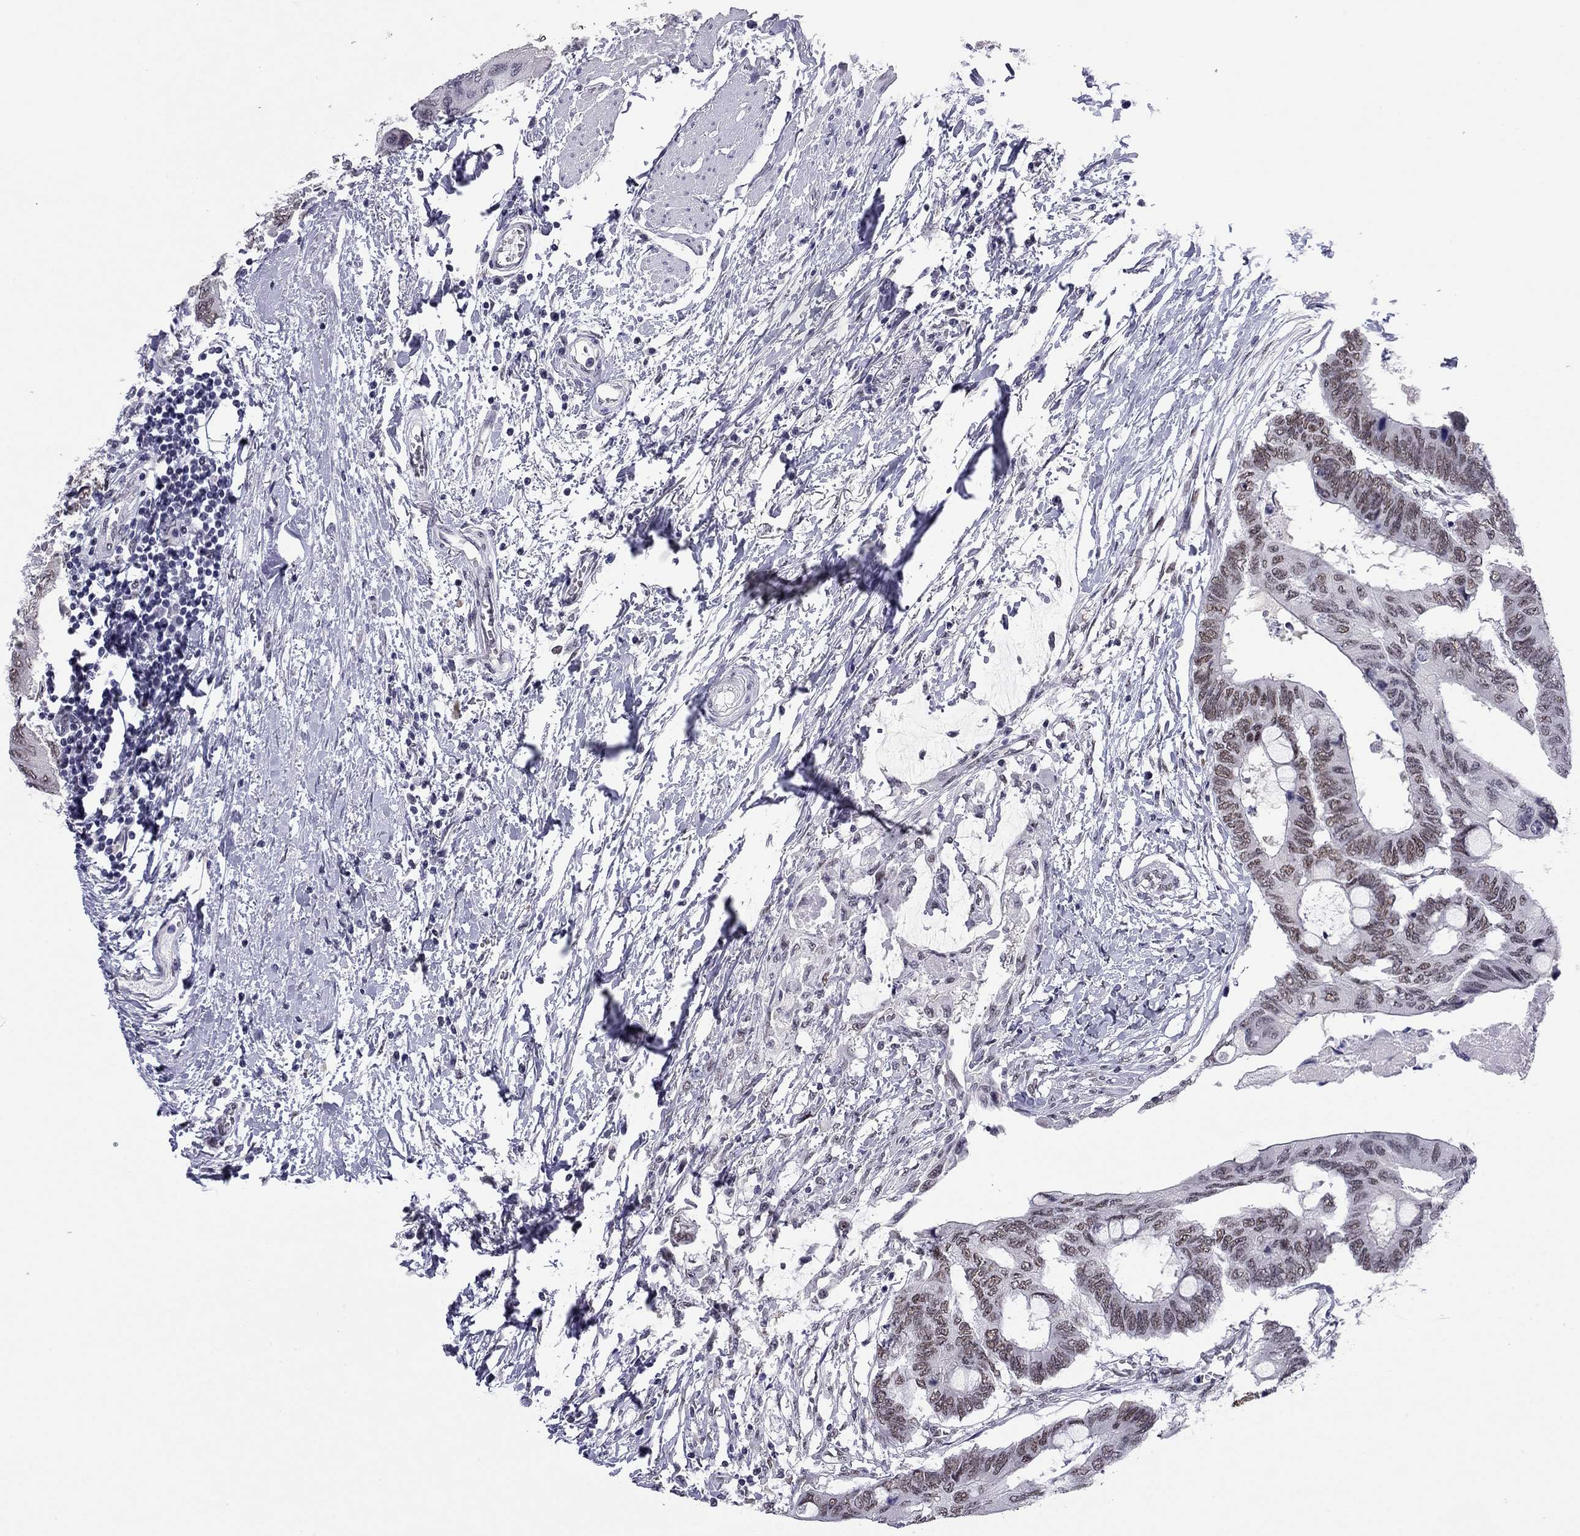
{"staining": {"intensity": "moderate", "quantity": ">75%", "location": "nuclear"}, "tissue": "colorectal cancer", "cell_type": "Tumor cells", "image_type": "cancer", "snomed": [{"axis": "morphology", "description": "Normal tissue, NOS"}, {"axis": "morphology", "description": "Adenocarcinoma, NOS"}, {"axis": "topography", "description": "Rectum"}, {"axis": "topography", "description": "Peripheral nerve tissue"}], "caption": "Immunohistochemistry (IHC) histopathology image of neoplastic tissue: human adenocarcinoma (colorectal) stained using IHC demonstrates medium levels of moderate protein expression localized specifically in the nuclear of tumor cells, appearing as a nuclear brown color.", "gene": "DOT1L", "patient": {"sex": "male", "age": 92}}